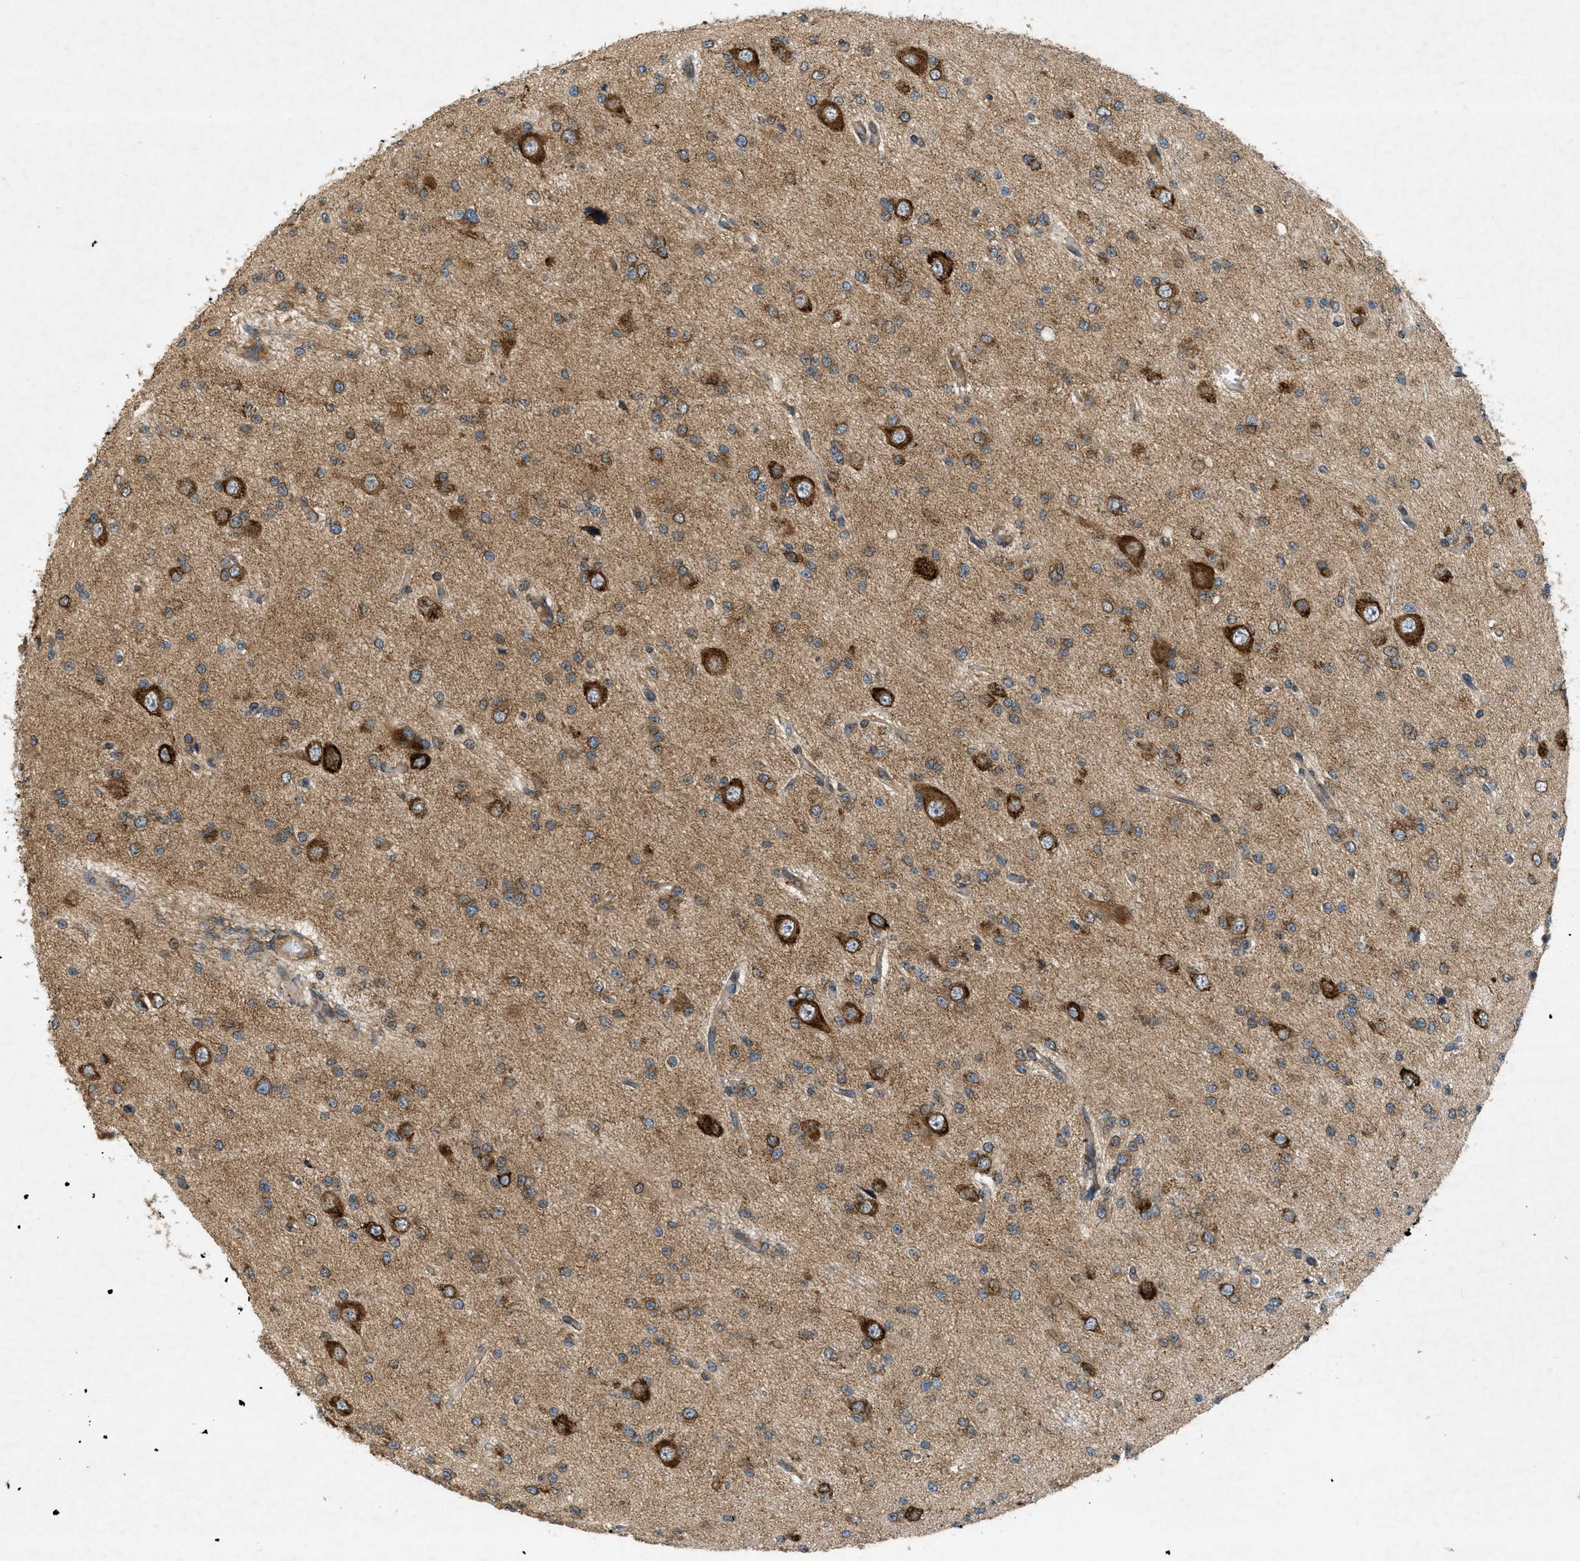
{"staining": {"intensity": "strong", "quantity": ">75%", "location": "cytoplasmic/membranous"}, "tissue": "glioma", "cell_type": "Tumor cells", "image_type": "cancer", "snomed": [{"axis": "morphology", "description": "Glioma, malignant, Low grade"}, {"axis": "topography", "description": "Brain"}], "caption": "IHC photomicrograph of human malignant glioma (low-grade) stained for a protein (brown), which demonstrates high levels of strong cytoplasmic/membranous positivity in approximately >75% of tumor cells.", "gene": "PCDH18", "patient": {"sex": "male", "age": 38}}